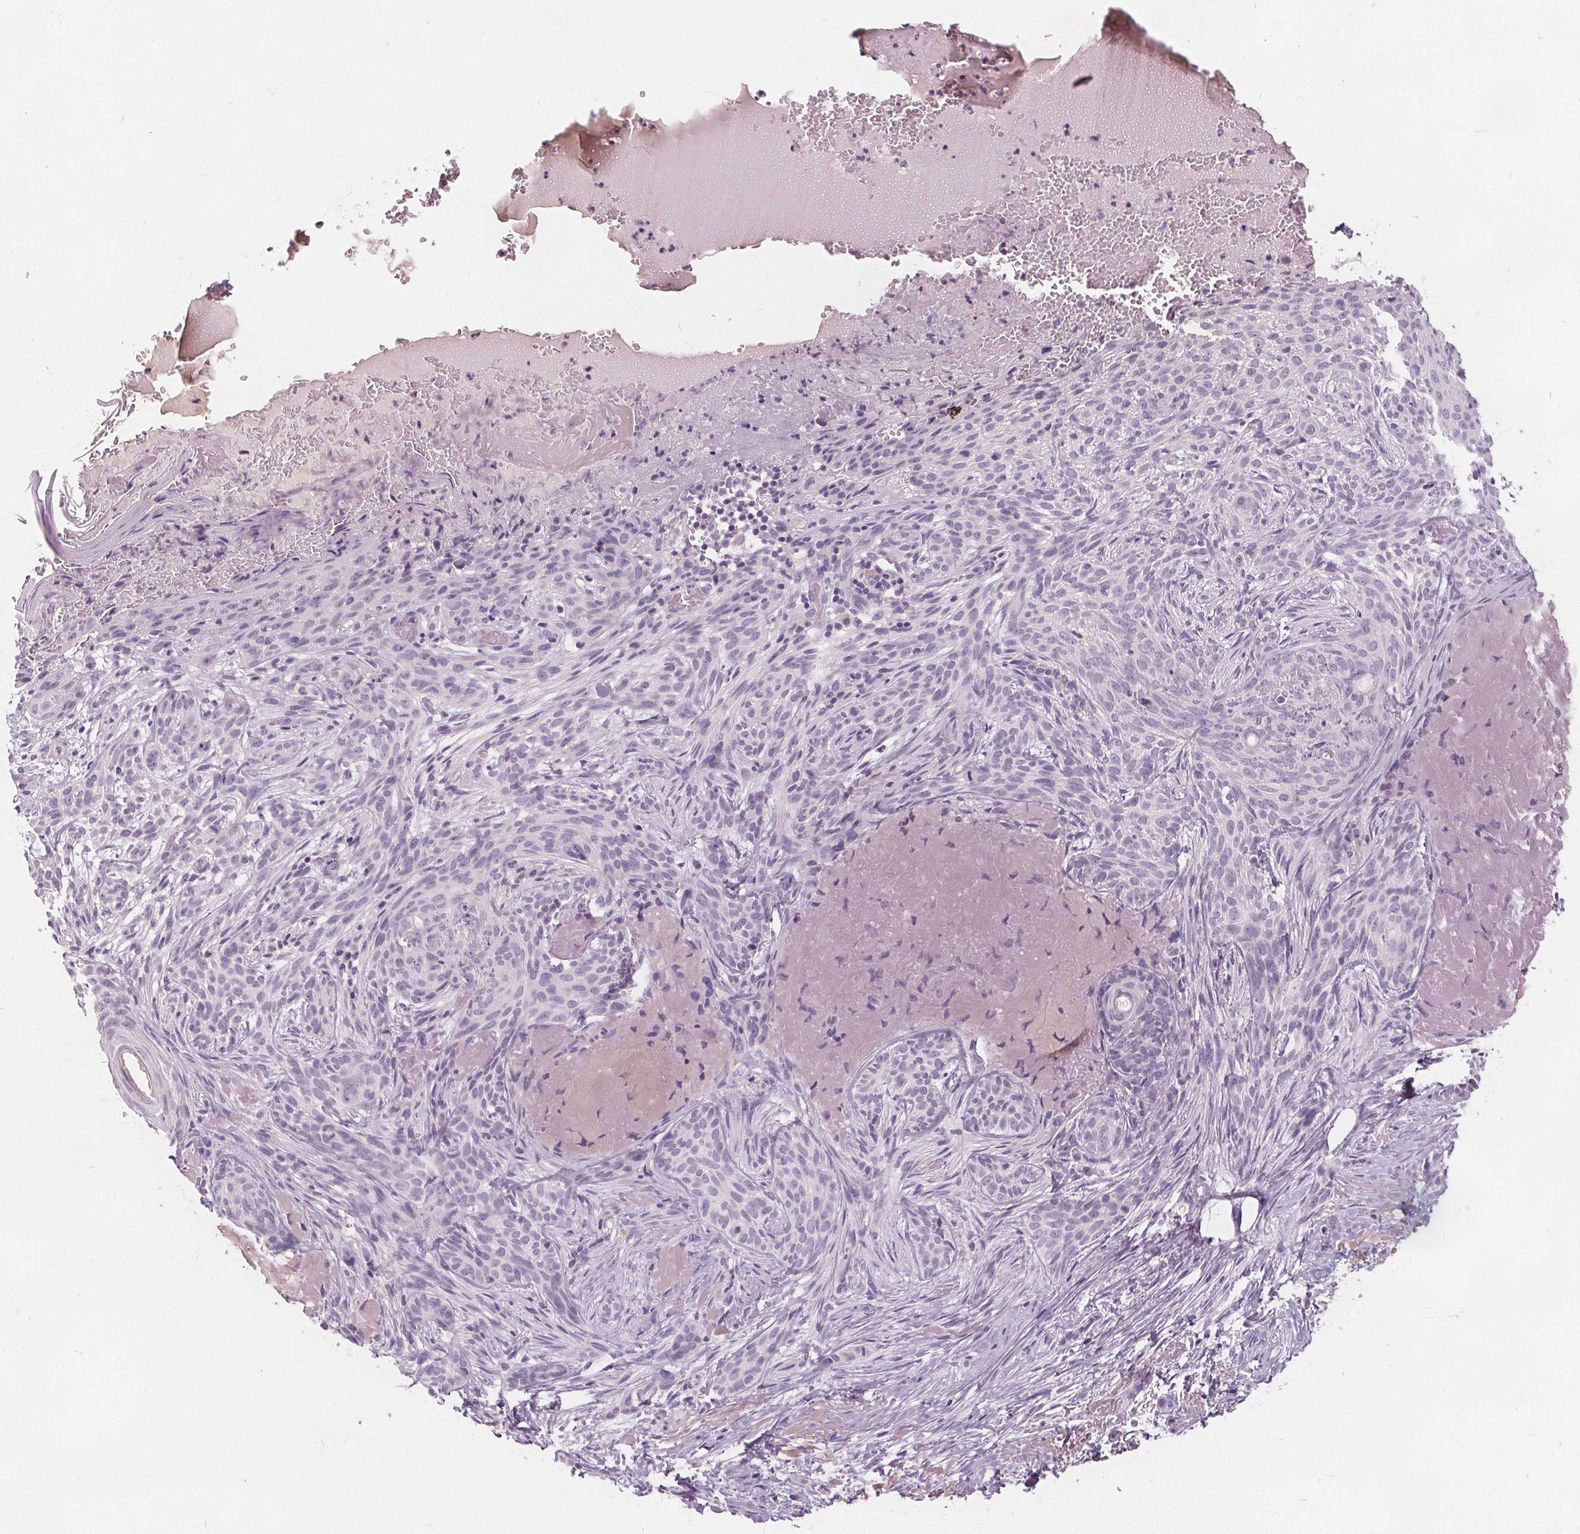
{"staining": {"intensity": "negative", "quantity": "none", "location": "none"}, "tissue": "skin cancer", "cell_type": "Tumor cells", "image_type": "cancer", "snomed": [{"axis": "morphology", "description": "Basal cell carcinoma"}, {"axis": "topography", "description": "Skin"}], "caption": "This image is of basal cell carcinoma (skin) stained with IHC to label a protein in brown with the nuclei are counter-stained blue. There is no positivity in tumor cells.", "gene": "PLA2G2E", "patient": {"sex": "male", "age": 84}}